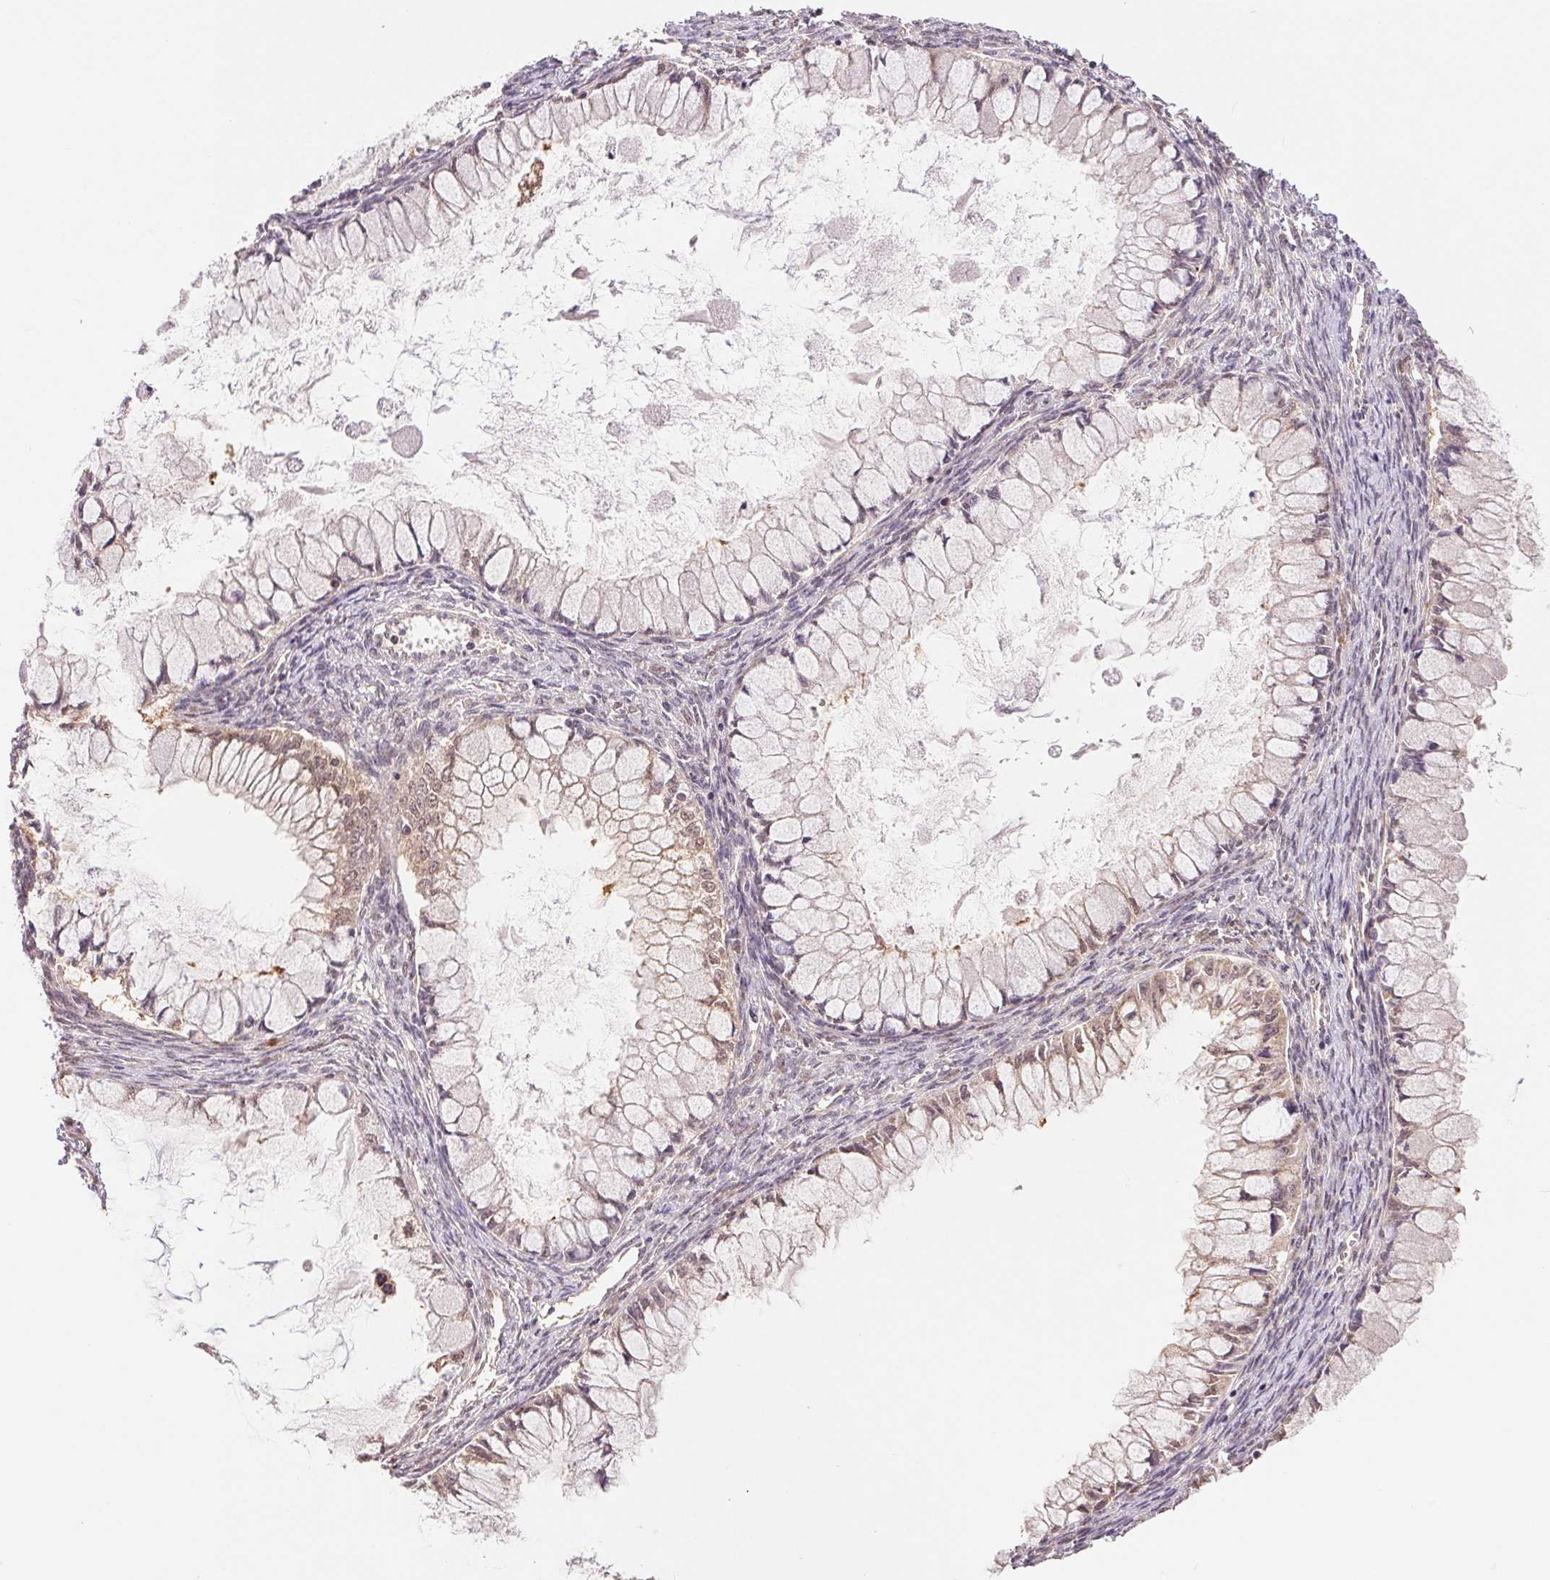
{"staining": {"intensity": "weak", "quantity": "25%-75%", "location": "cytoplasmic/membranous,nuclear"}, "tissue": "ovarian cancer", "cell_type": "Tumor cells", "image_type": "cancer", "snomed": [{"axis": "morphology", "description": "Cystadenocarcinoma, mucinous, NOS"}, {"axis": "topography", "description": "Ovary"}], "caption": "A histopathology image of ovarian cancer (mucinous cystadenocarcinoma) stained for a protein exhibits weak cytoplasmic/membranous and nuclear brown staining in tumor cells.", "gene": "CDC123", "patient": {"sex": "female", "age": 34}}